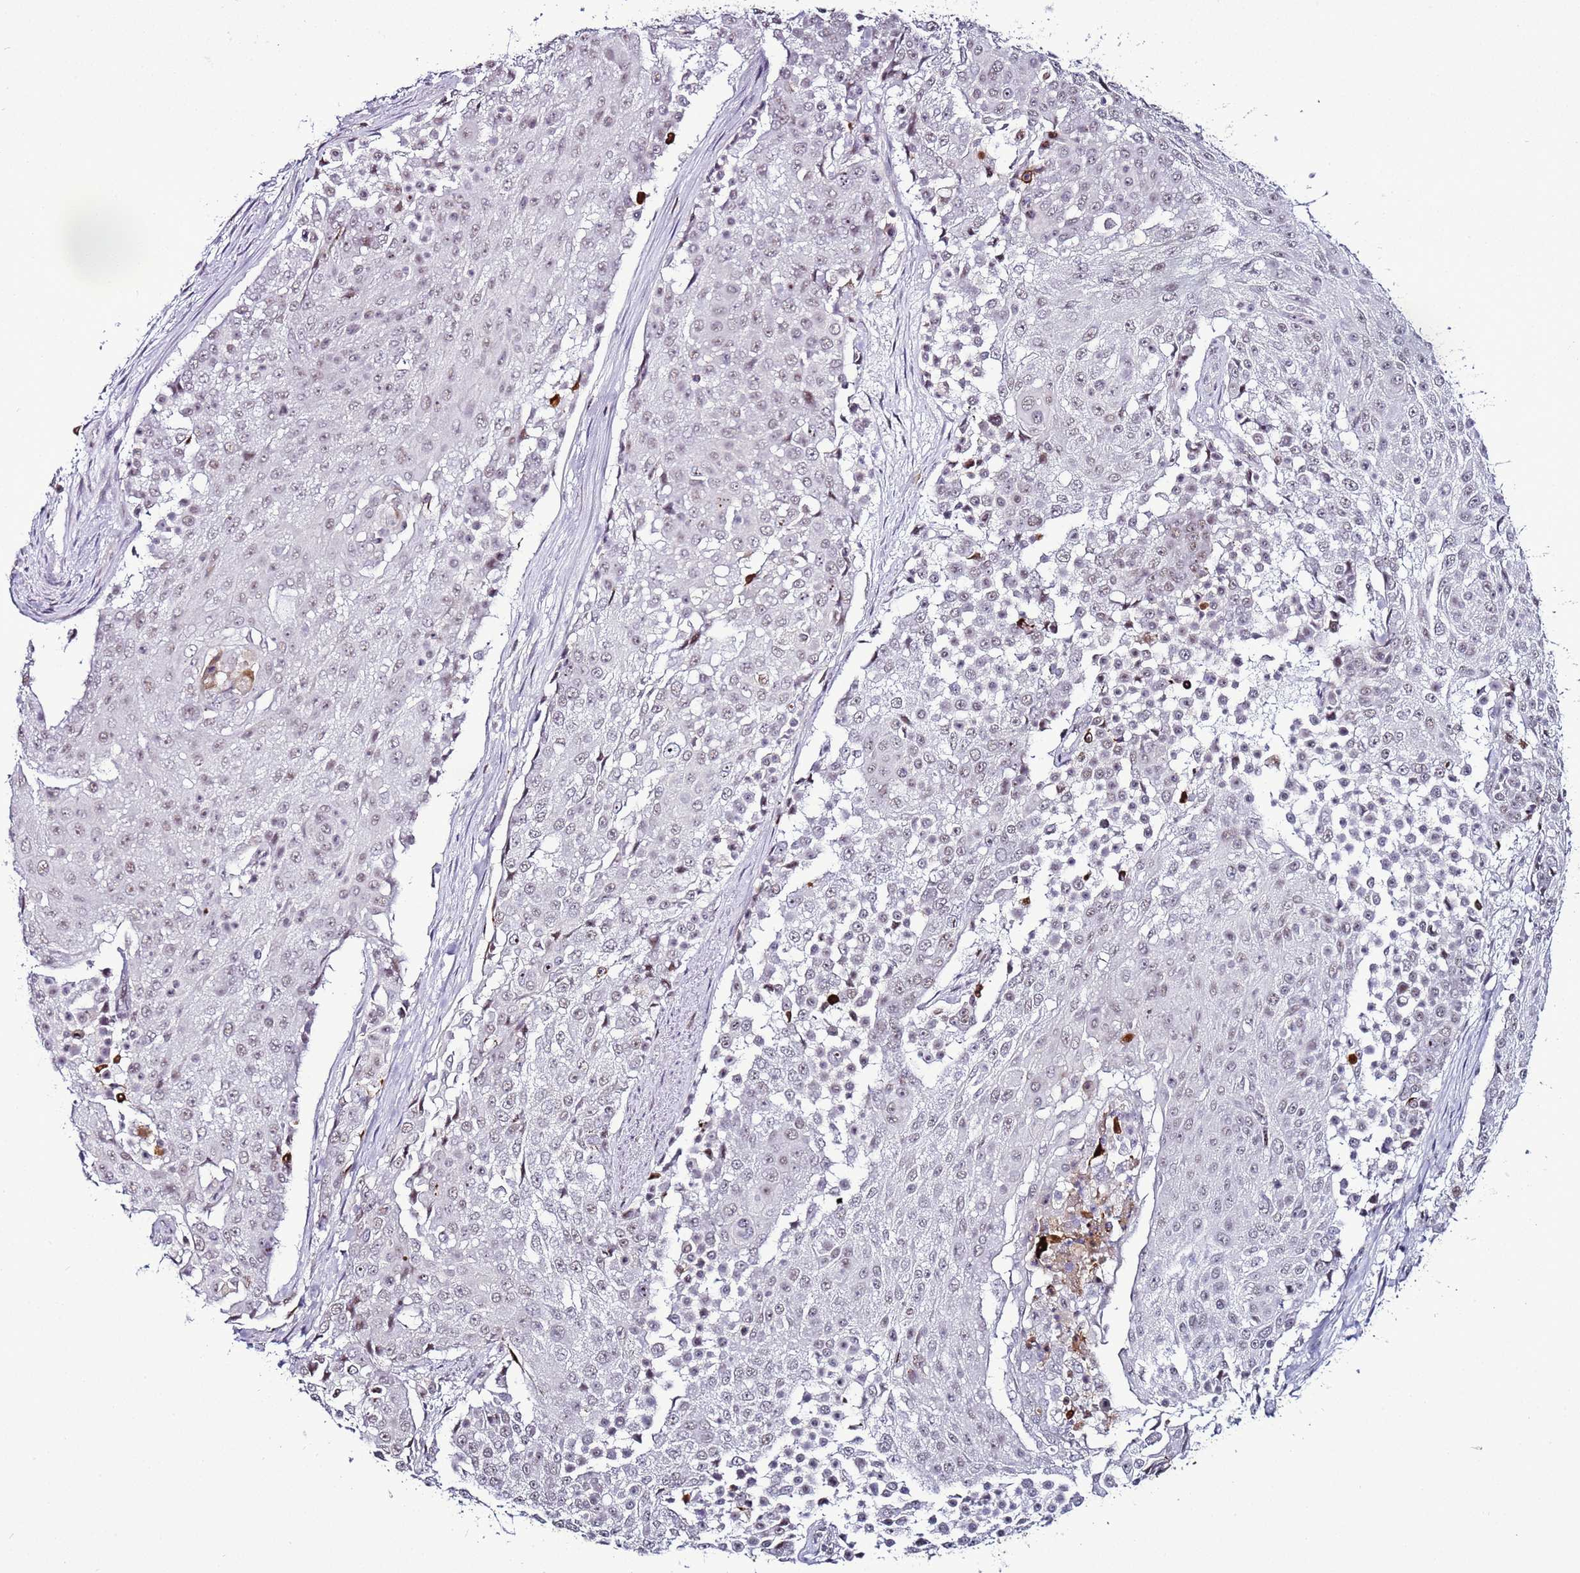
{"staining": {"intensity": "weak", "quantity": "25%-75%", "location": "nuclear"}, "tissue": "urothelial cancer", "cell_type": "Tumor cells", "image_type": "cancer", "snomed": [{"axis": "morphology", "description": "Urothelial carcinoma, High grade"}, {"axis": "topography", "description": "Urinary bladder"}], "caption": "A low amount of weak nuclear staining is seen in about 25%-75% of tumor cells in urothelial cancer tissue. (DAB IHC with brightfield microscopy, high magnification).", "gene": "PSMA7", "patient": {"sex": "female", "age": 63}}